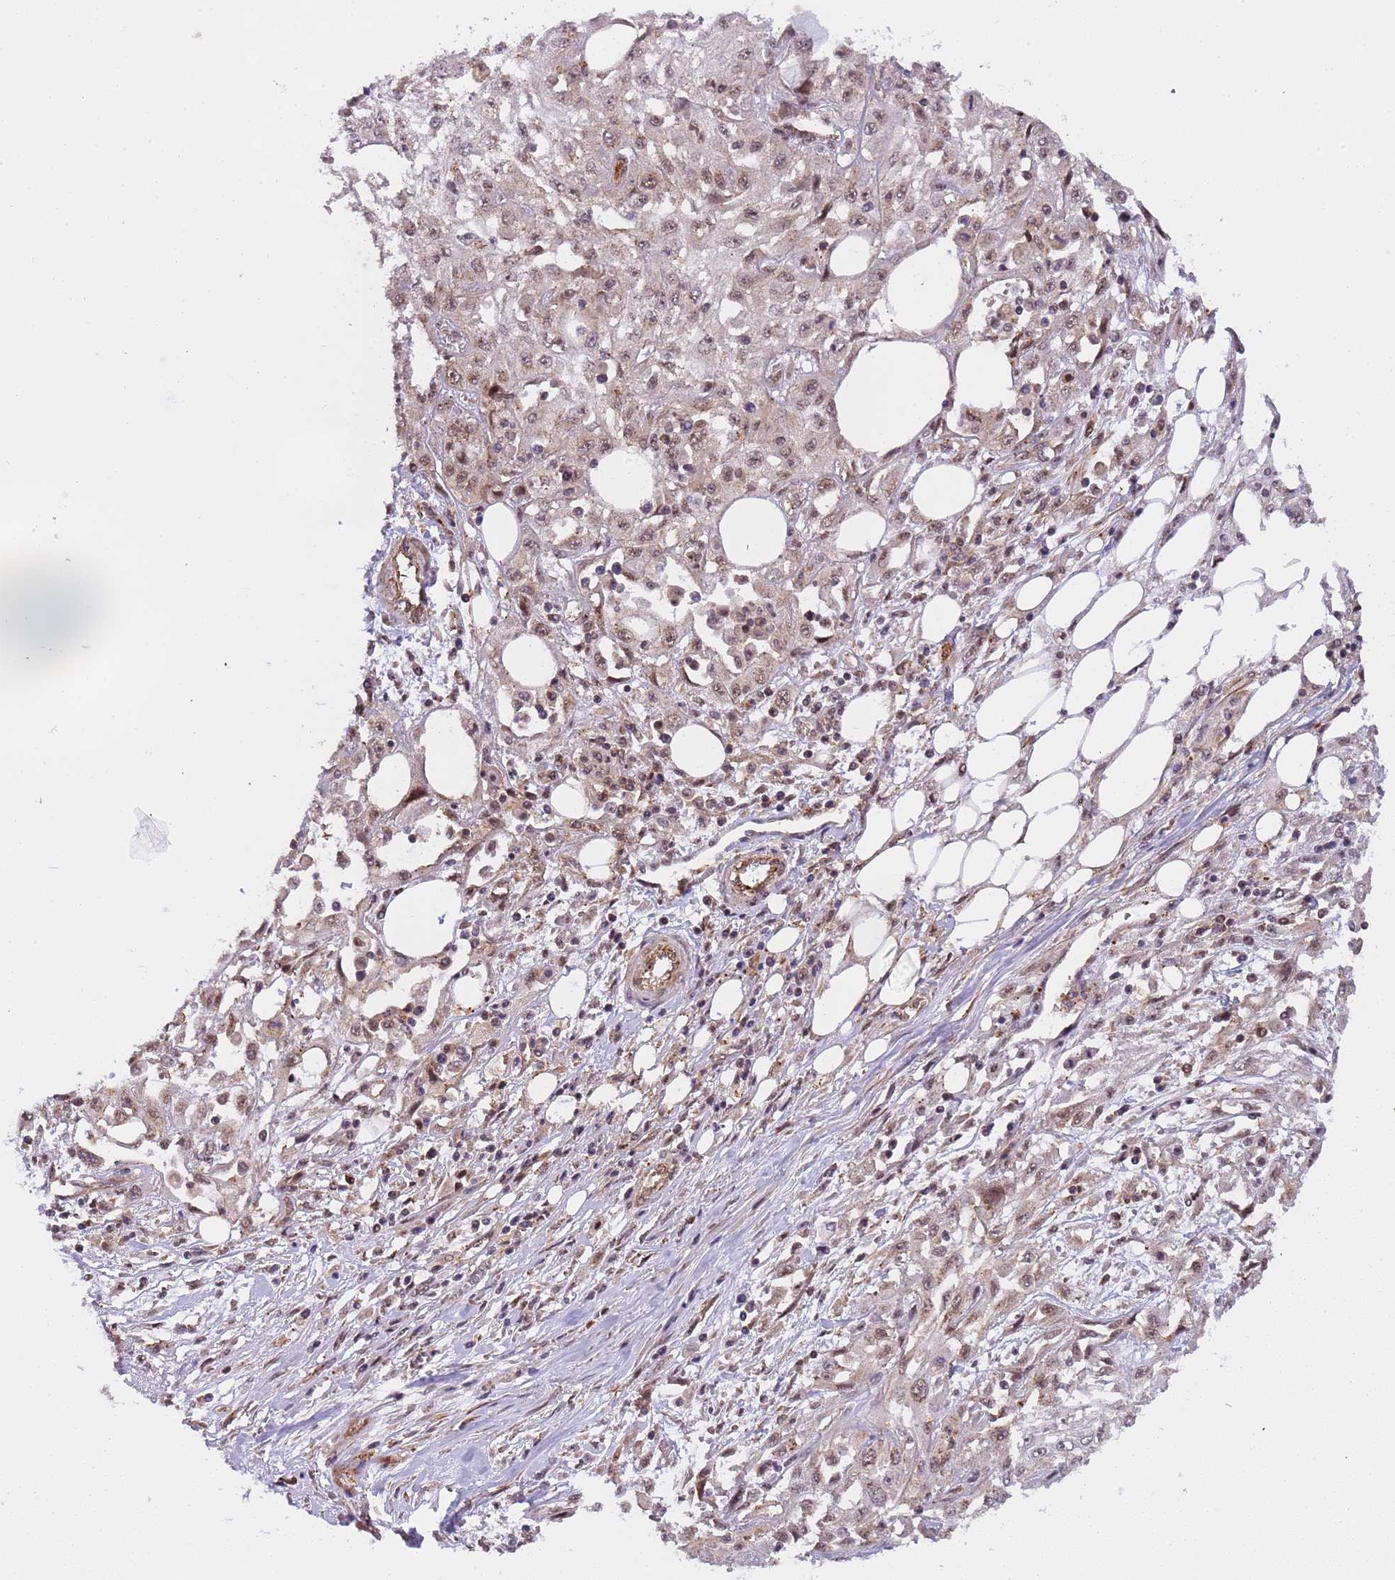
{"staining": {"intensity": "weak", "quantity": "25%-75%", "location": "nuclear"}, "tissue": "skin cancer", "cell_type": "Tumor cells", "image_type": "cancer", "snomed": [{"axis": "morphology", "description": "Squamous cell carcinoma, NOS"}, {"axis": "morphology", "description": "Squamous cell carcinoma, metastatic, NOS"}, {"axis": "topography", "description": "Skin"}, {"axis": "topography", "description": "Lymph node"}], "caption": "Approximately 25%-75% of tumor cells in human skin squamous cell carcinoma display weak nuclear protein staining as visualized by brown immunohistochemical staining.", "gene": "EMC2", "patient": {"sex": "male", "age": 75}}